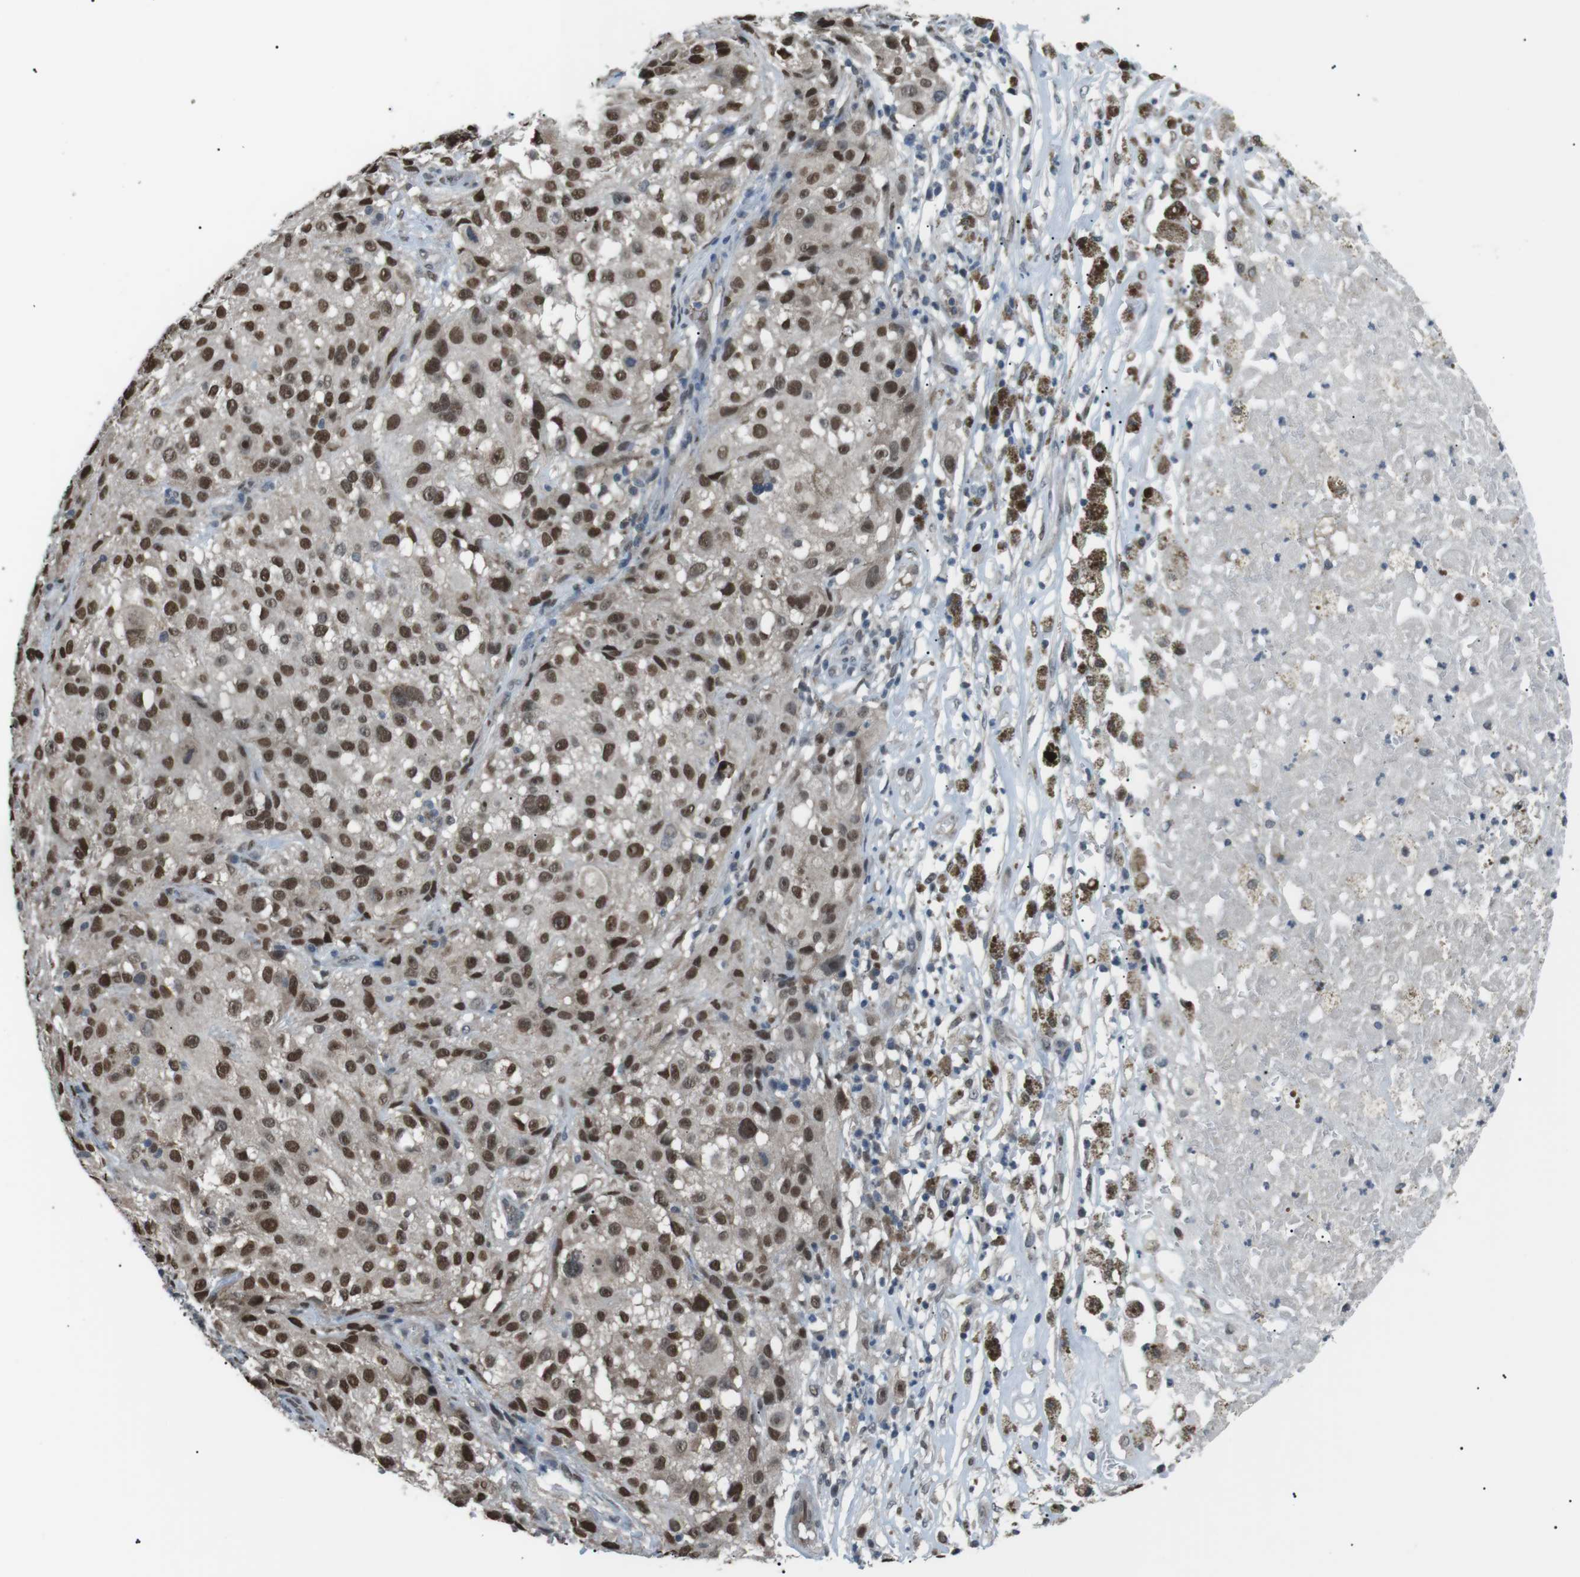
{"staining": {"intensity": "strong", "quantity": ">75%", "location": "nuclear"}, "tissue": "melanoma", "cell_type": "Tumor cells", "image_type": "cancer", "snomed": [{"axis": "morphology", "description": "Necrosis, NOS"}, {"axis": "morphology", "description": "Malignant melanoma, NOS"}, {"axis": "topography", "description": "Skin"}], "caption": "A high-resolution image shows immunohistochemistry staining of melanoma, which displays strong nuclear positivity in approximately >75% of tumor cells.", "gene": "SRPK2", "patient": {"sex": "female", "age": 87}}